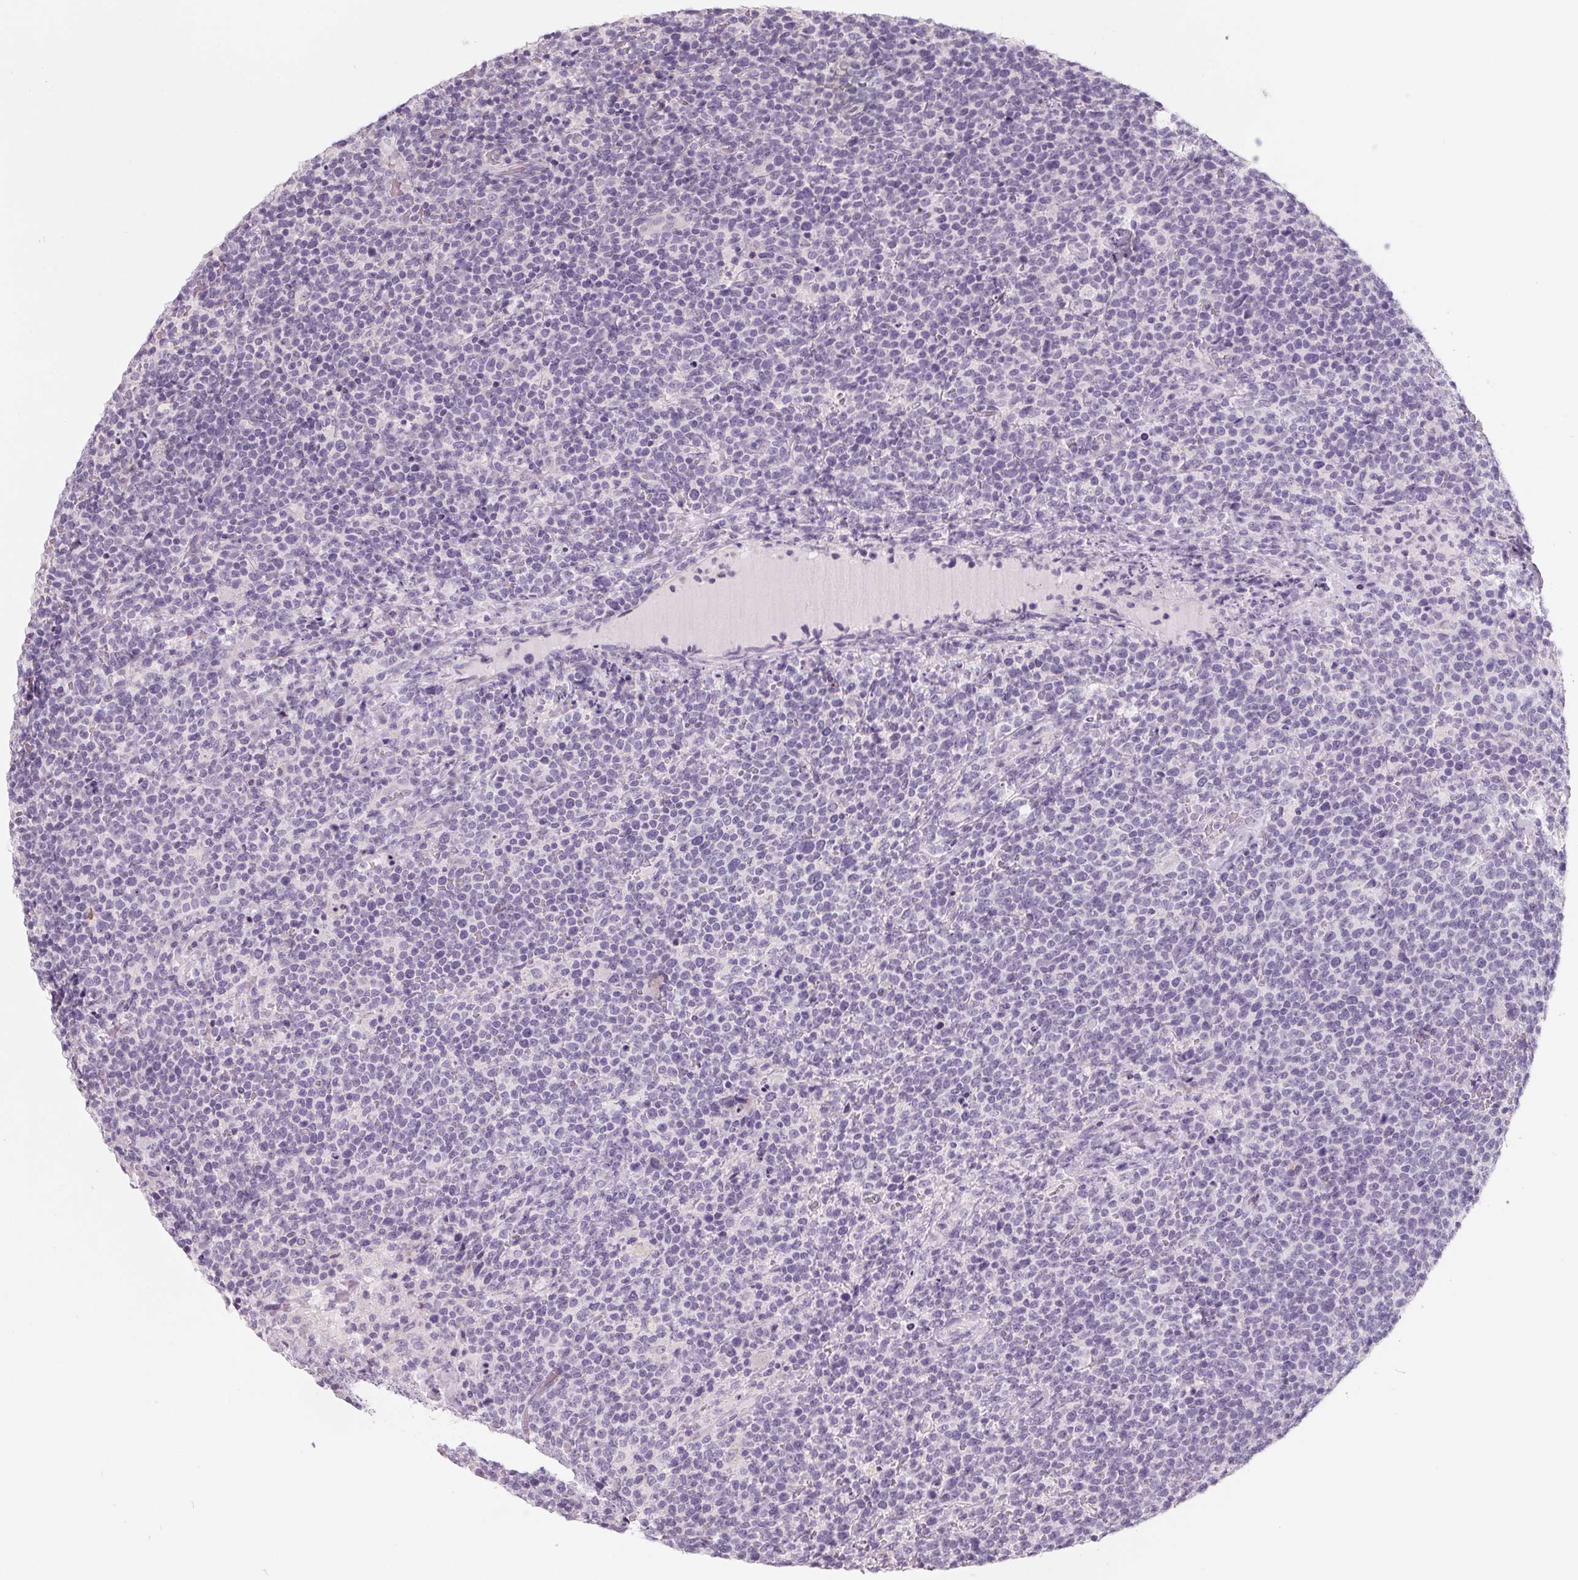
{"staining": {"intensity": "negative", "quantity": "none", "location": "none"}, "tissue": "lymphoma", "cell_type": "Tumor cells", "image_type": "cancer", "snomed": [{"axis": "morphology", "description": "Malignant lymphoma, non-Hodgkin's type, High grade"}, {"axis": "topography", "description": "Lymph node"}], "caption": "Immunohistochemical staining of lymphoma exhibits no significant positivity in tumor cells.", "gene": "FTCD", "patient": {"sex": "male", "age": 61}}